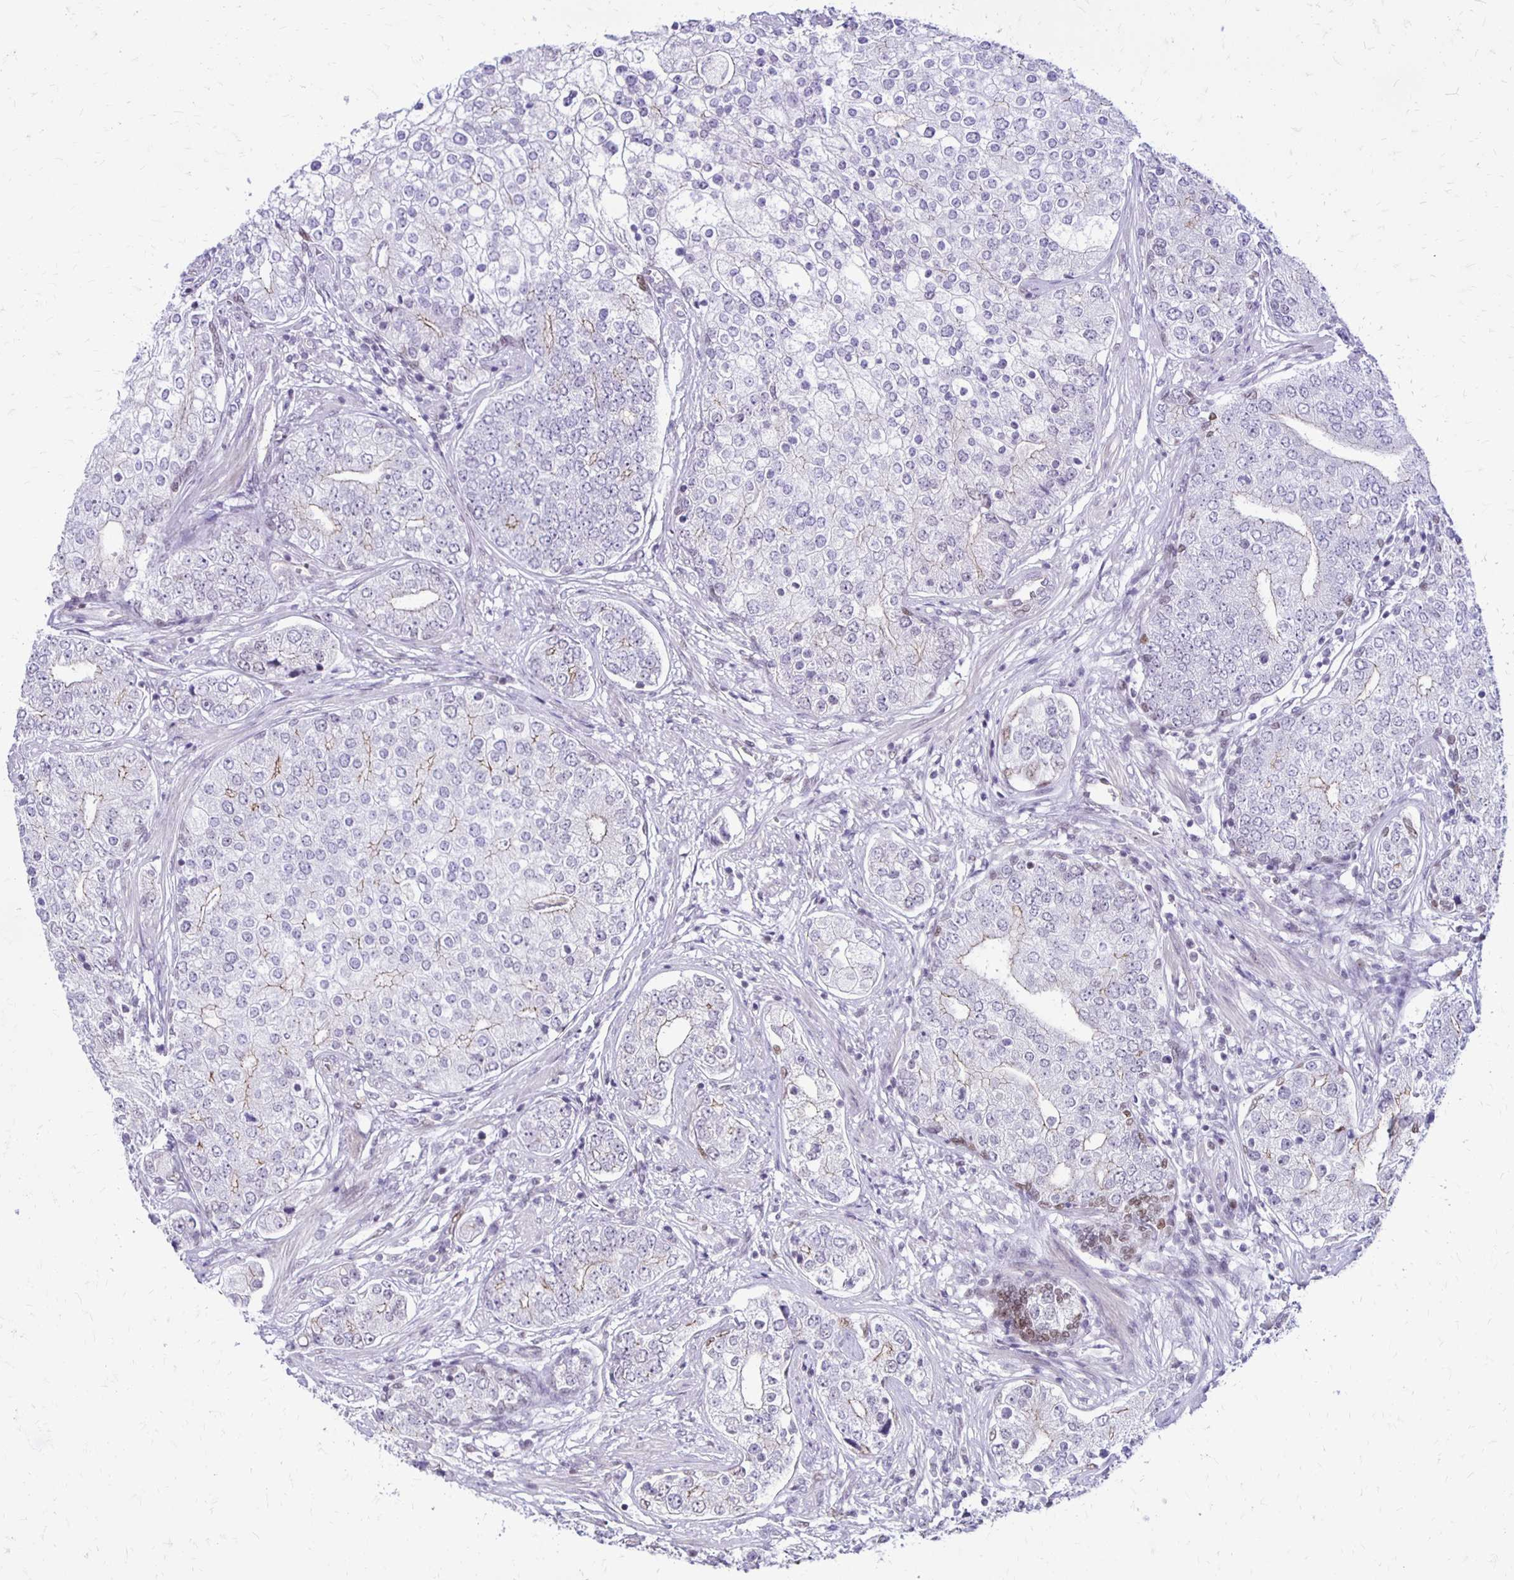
{"staining": {"intensity": "weak", "quantity": "<25%", "location": "cytoplasmic/membranous"}, "tissue": "prostate cancer", "cell_type": "Tumor cells", "image_type": "cancer", "snomed": [{"axis": "morphology", "description": "Adenocarcinoma, High grade"}, {"axis": "topography", "description": "Prostate"}], "caption": "This image is of high-grade adenocarcinoma (prostate) stained with immunohistochemistry to label a protein in brown with the nuclei are counter-stained blue. There is no expression in tumor cells.", "gene": "DDB2", "patient": {"sex": "male", "age": 60}}